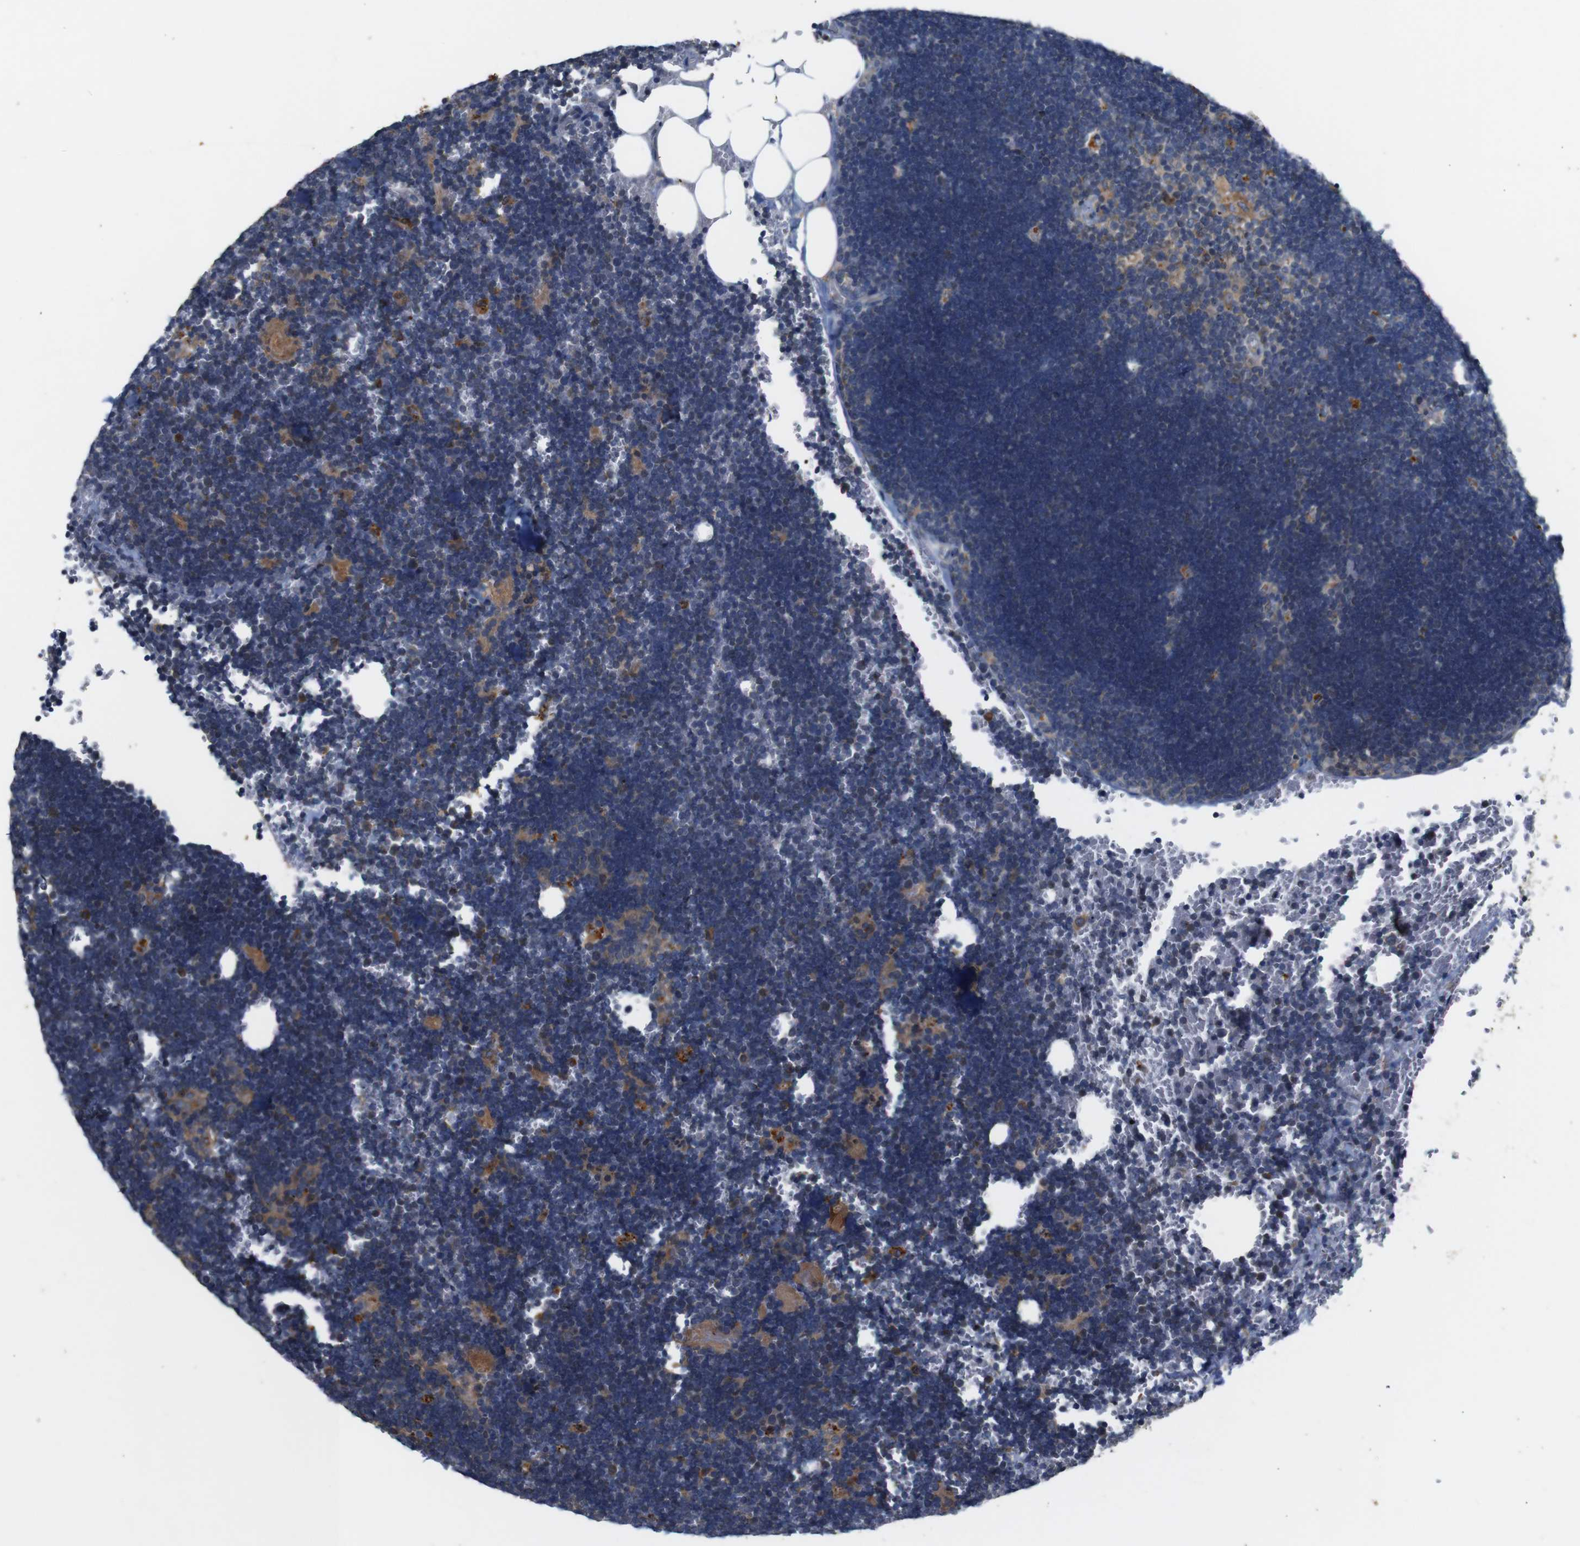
{"staining": {"intensity": "moderate", "quantity": ">75%", "location": "cytoplasmic/membranous"}, "tissue": "lymph node", "cell_type": "Germinal center cells", "image_type": "normal", "snomed": [{"axis": "morphology", "description": "Normal tissue, NOS"}, {"axis": "topography", "description": "Lymph node"}], "caption": "This micrograph reveals benign lymph node stained with immunohistochemistry to label a protein in brown. The cytoplasmic/membranous of germinal center cells show moderate positivity for the protein. Nuclei are counter-stained blue.", "gene": "PTPN1", "patient": {"sex": "male", "age": 33}}